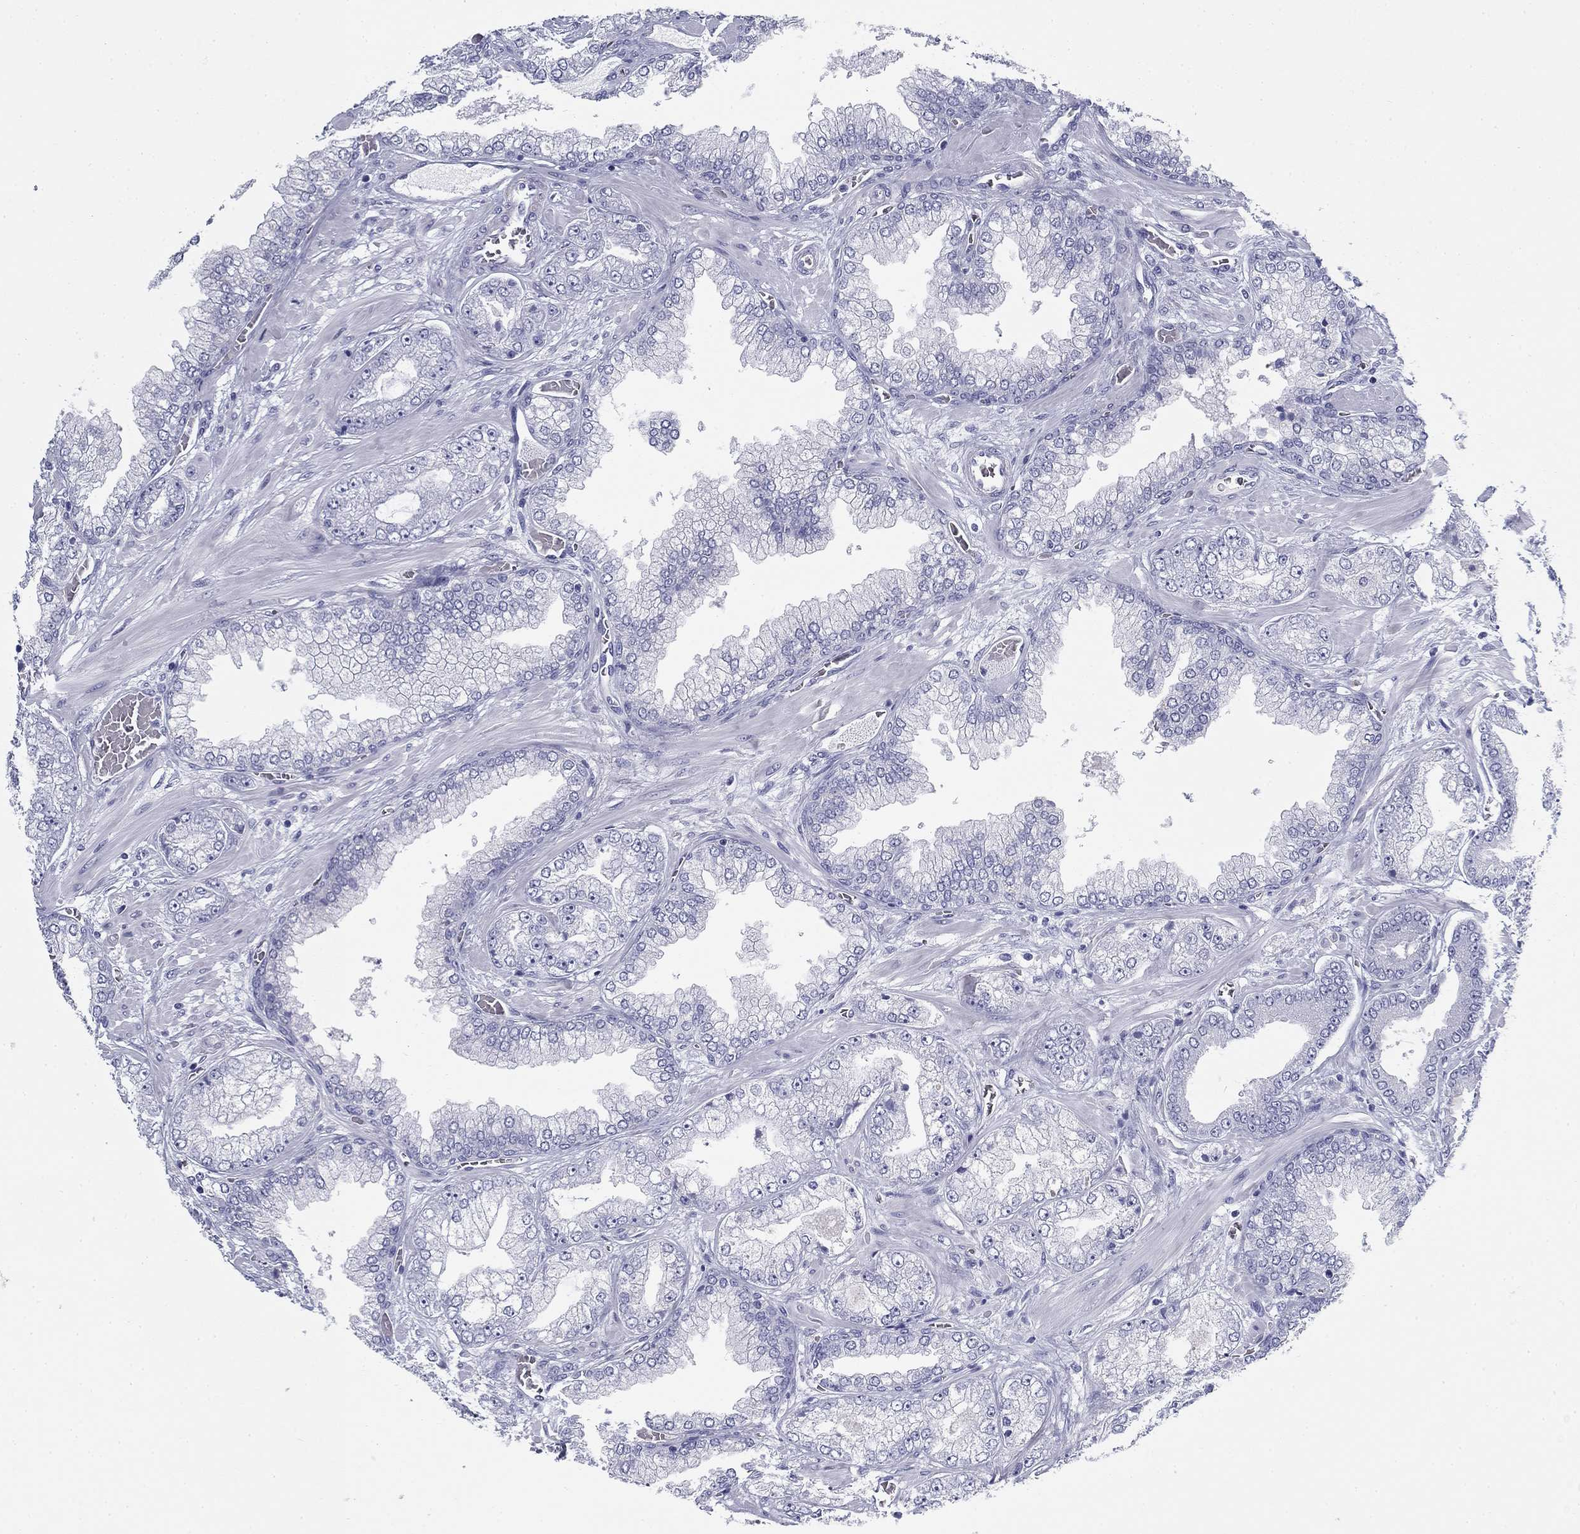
{"staining": {"intensity": "negative", "quantity": "none", "location": "none"}, "tissue": "prostate cancer", "cell_type": "Tumor cells", "image_type": "cancer", "snomed": [{"axis": "morphology", "description": "Adenocarcinoma, Low grade"}, {"axis": "topography", "description": "Prostate"}], "caption": "Tumor cells show no significant protein expression in prostate cancer (low-grade adenocarcinoma). (Stains: DAB immunohistochemistry (IHC) with hematoxylin counter stain, Microscopy: brightfield microscopy at high magnification).", "gene": "ZP2", "patient": {"sex": "male", "age": 57}}